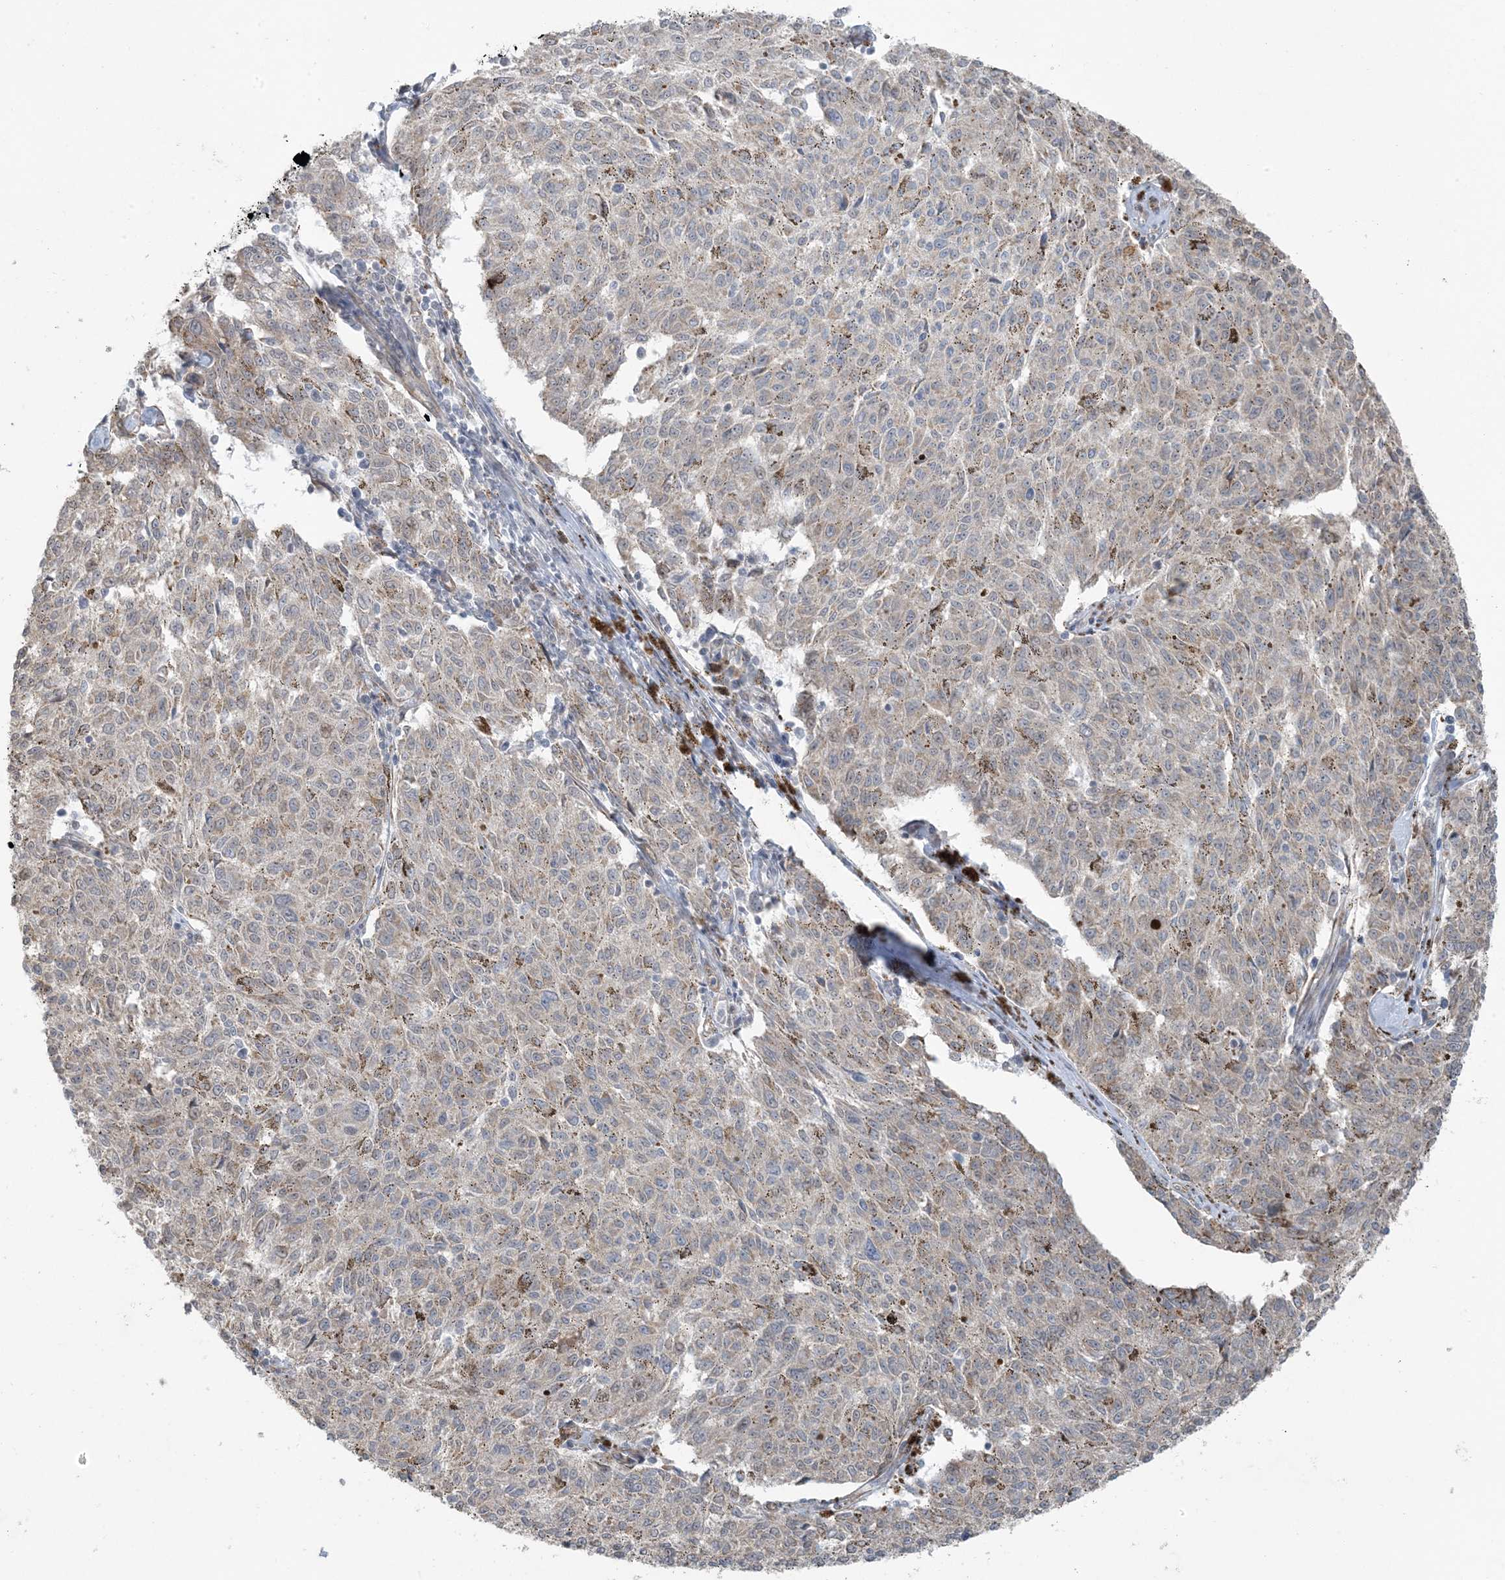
{"staining": {"intensity": "negative", "quantity": "none", "location": "none"}, "tissue": "melanoma", "cell_type": "Tumor cells", "image_type": "cancer", "snomed": [{"axis": "morphology", "description": "Malignant melanoma, NOS"}, {"axis": "topography", "description": "Skin"}], "caption": "The immunohistochemistry (IHC) histopathology image has no significant expression in tumor cells of melanoma tissue. (Brightfield microscopy of DAB (3,3'-diaminobenzidine) immunohistochemistry at high magnification).", "gene": "CHCHD4", "patient": {"sex": "female", "age": 72}}